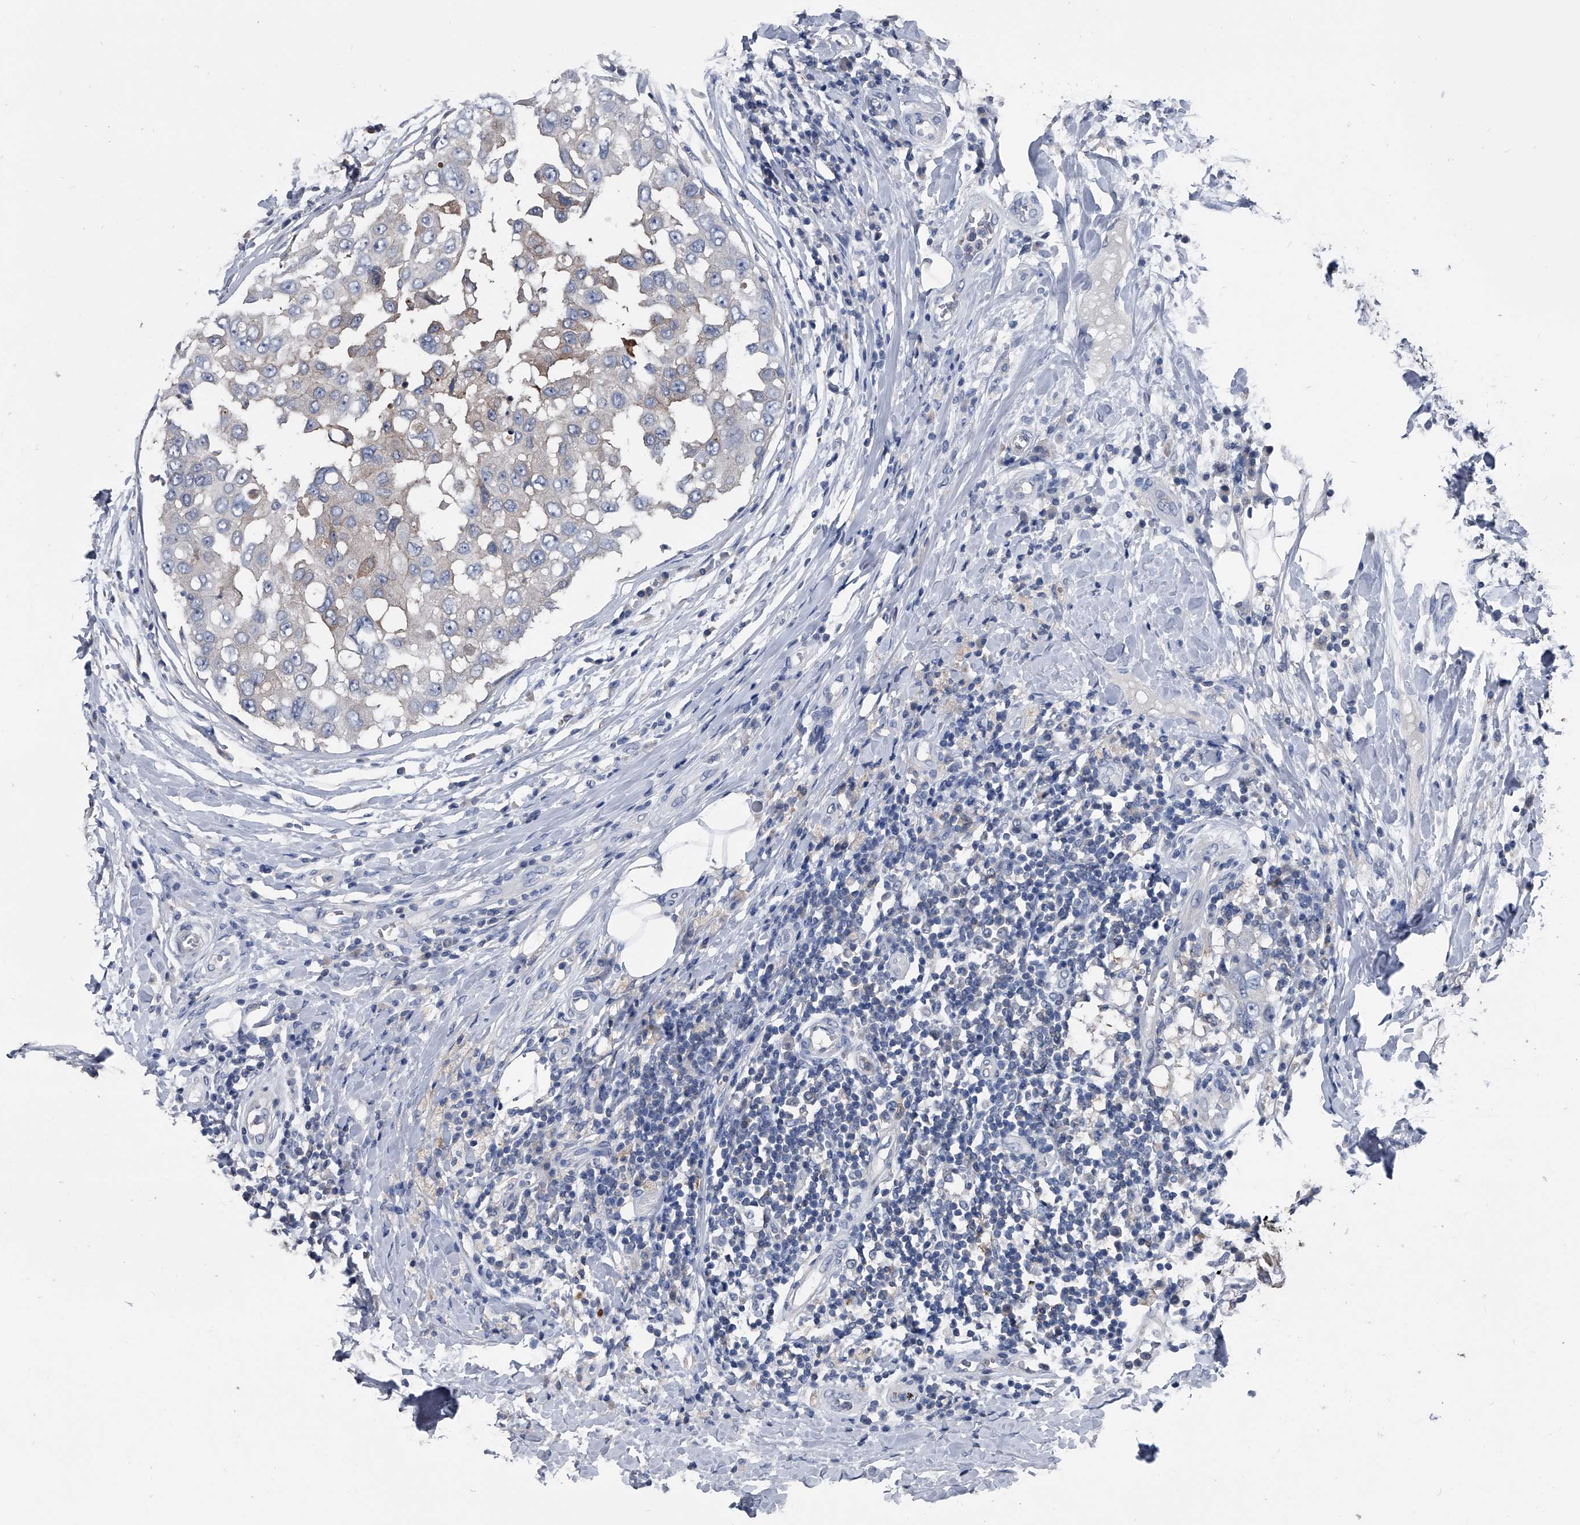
{"staining": {"intensity": "weak", "quantity": "<25%", "location": "cytoplasmic/membranous"}, "tissue": "breast cancer", "cell_type": "Tumor cells", "image_type": "cancer", "snomed": [{"axis": "morphology", "description": "Duct carcinoma"}, {"axis": "topography", "description": "Breast"}], "caption": "Tumor cells show no significant positivity in breast cancer (invasive ductal carcinoma). The staining is performed using DAB (3,3'-diaminobenzidine) brown chromogen with nuclei counter-stained in using hematoxylin.", "gene": "KIF13A", "patient": {"sex": "female", "age": 27}}